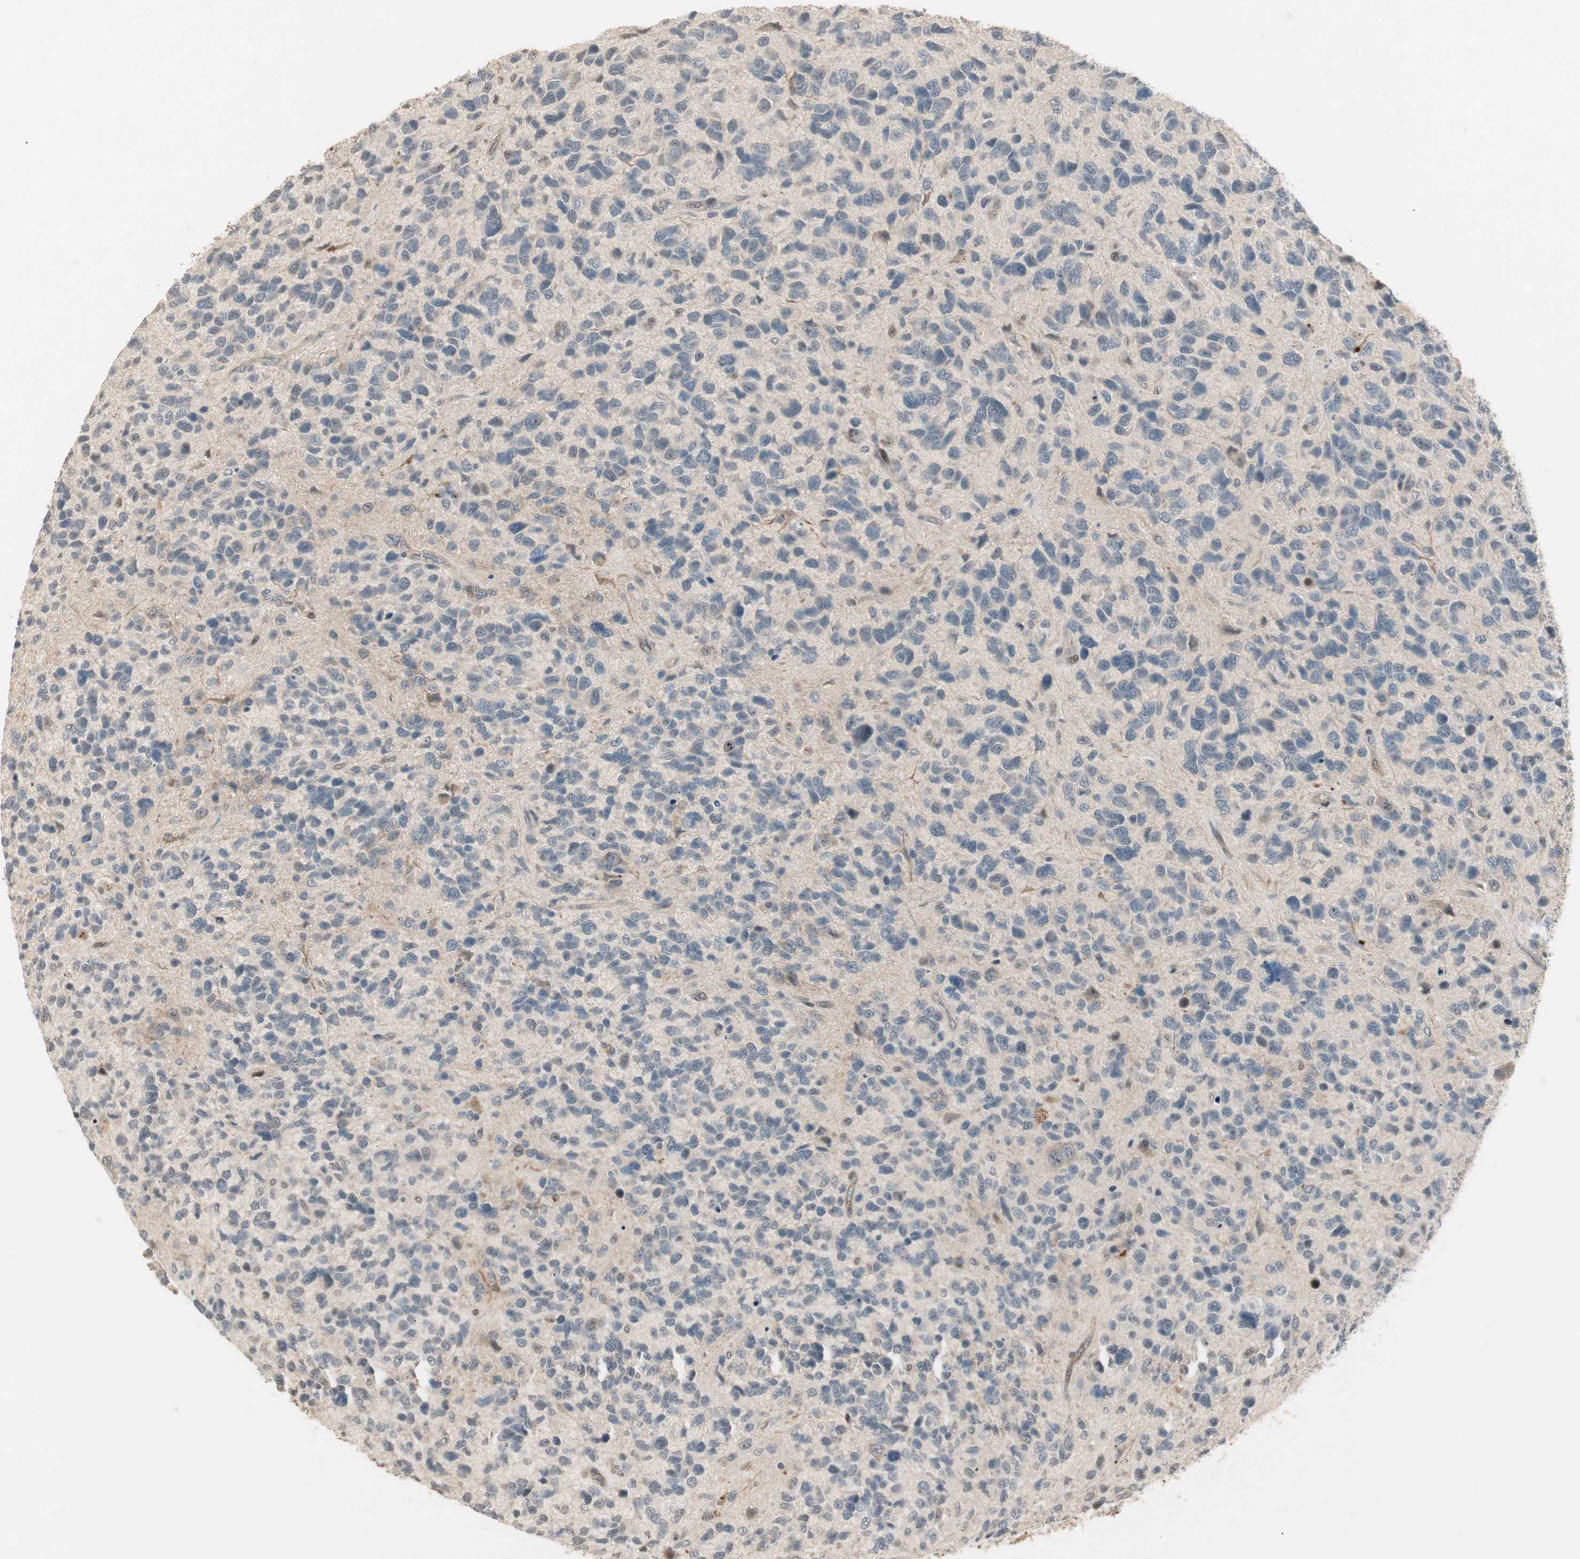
{"staining": {"intensity": "weak", "quantity": "<25%", "location": "nuclear"}, "tissue": "glioma", "cell_type": "Tumor cells", "image_type": "cancer", "snomed": [{"axis": "morphology", "description": "Glioma, malignant, High grade"}, {"axis": "topography", "description": "Brain"}], "caption": "An immunohistochemistry micrograph of glioma is shown. There is no staining in tumor cells of glioma. Nuclei are stained in blue.", "gene": "ACSL5", "patient": {"sex": "female", "age": 58}}